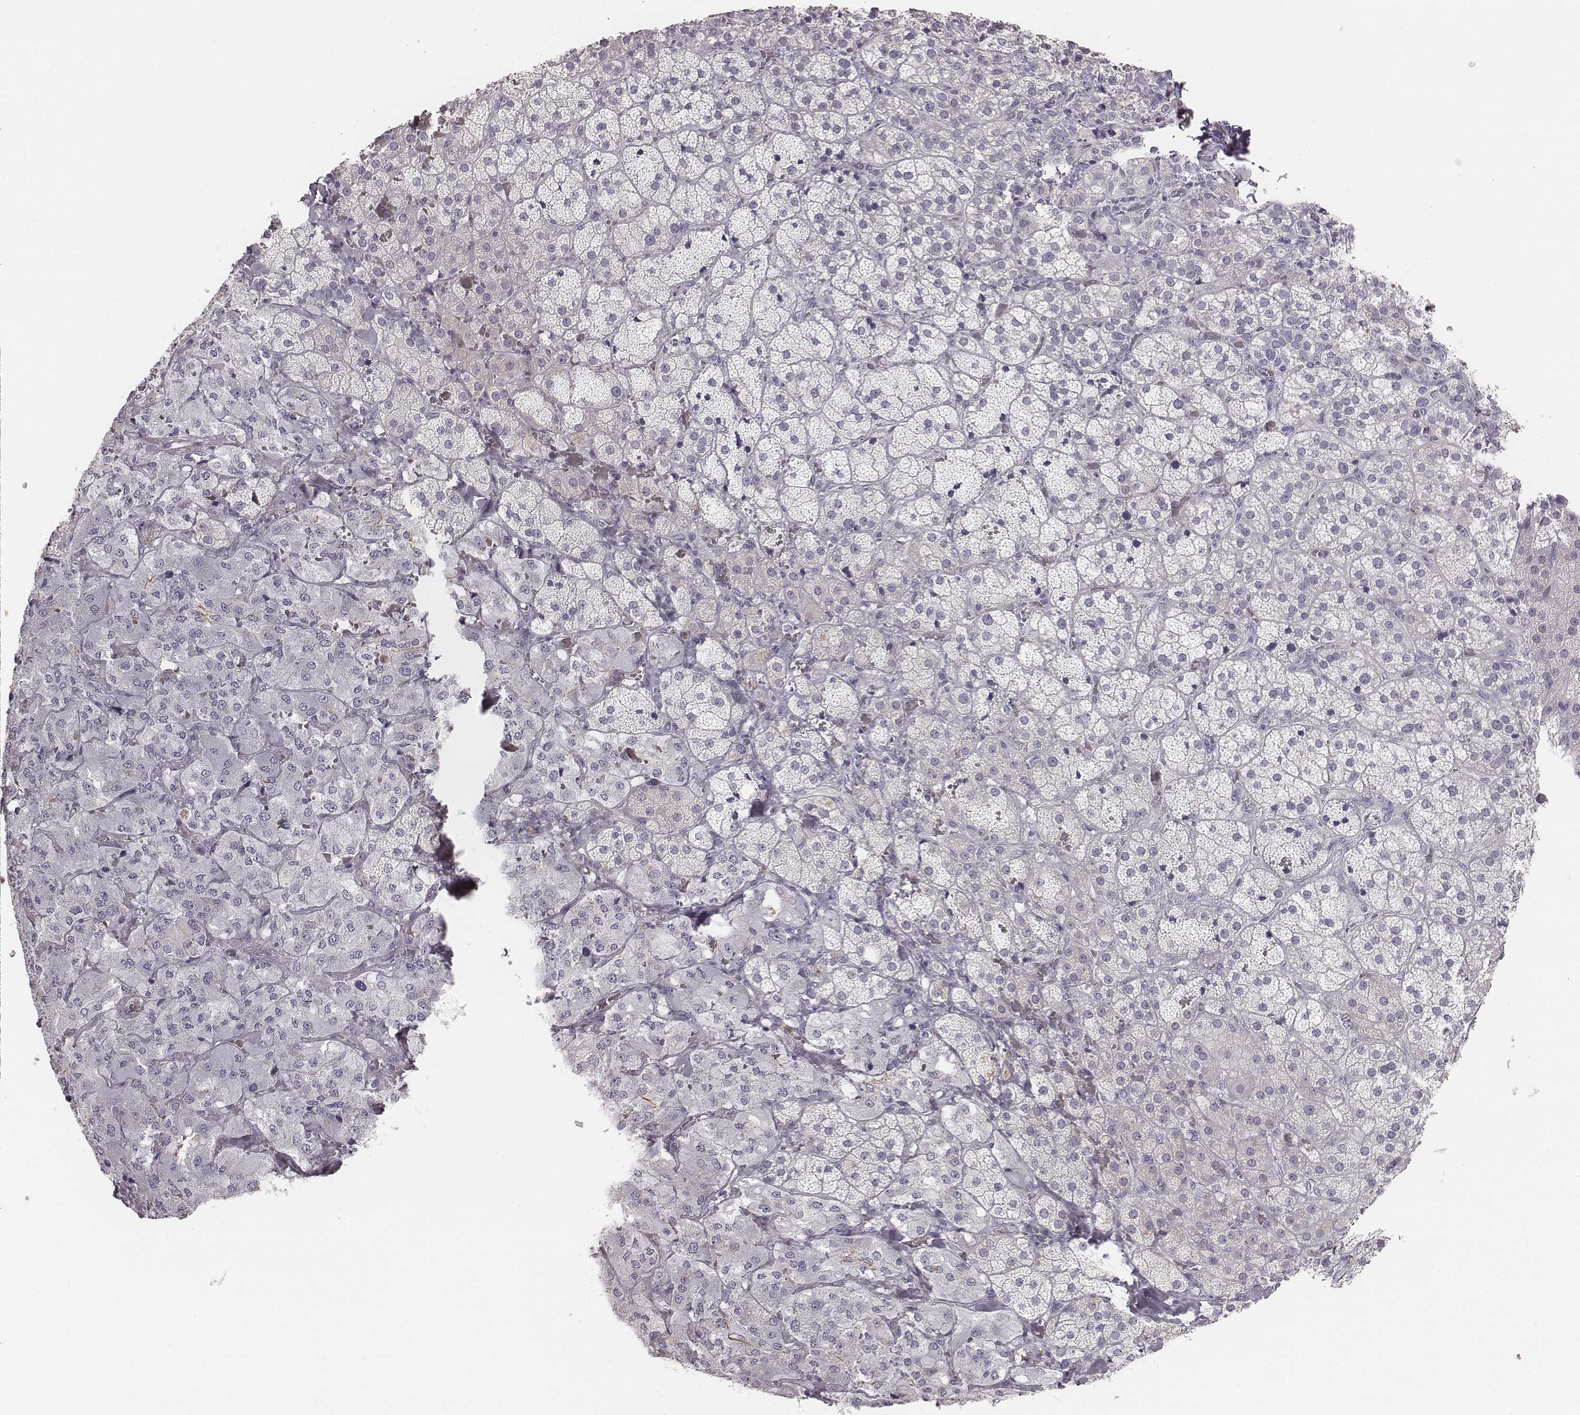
{"staining": {"intensity": "negative", "quantity": "none", "location": "none"}, "tissue": "adrenal gland", "cell_type": "Glandular cells", "image_type": "normal", "snomed": [{"axis": "morphology", "description": "Normal tissue, NOS"}, {"axis": "topography", "description": "Adrenal gland"}], "caption": "The IHC histopathology image has no significant expression in glandular cells of adrenal gland. The staining was performed using DAB (3,3'-diaminobenzidine) to visualize the protein expression in brown, while the nuclei were stained in blue with hematoxylin (Magnification: 20x).", "gene": "KCNJ12", "patient": {"sex": "male", "age": 57}}